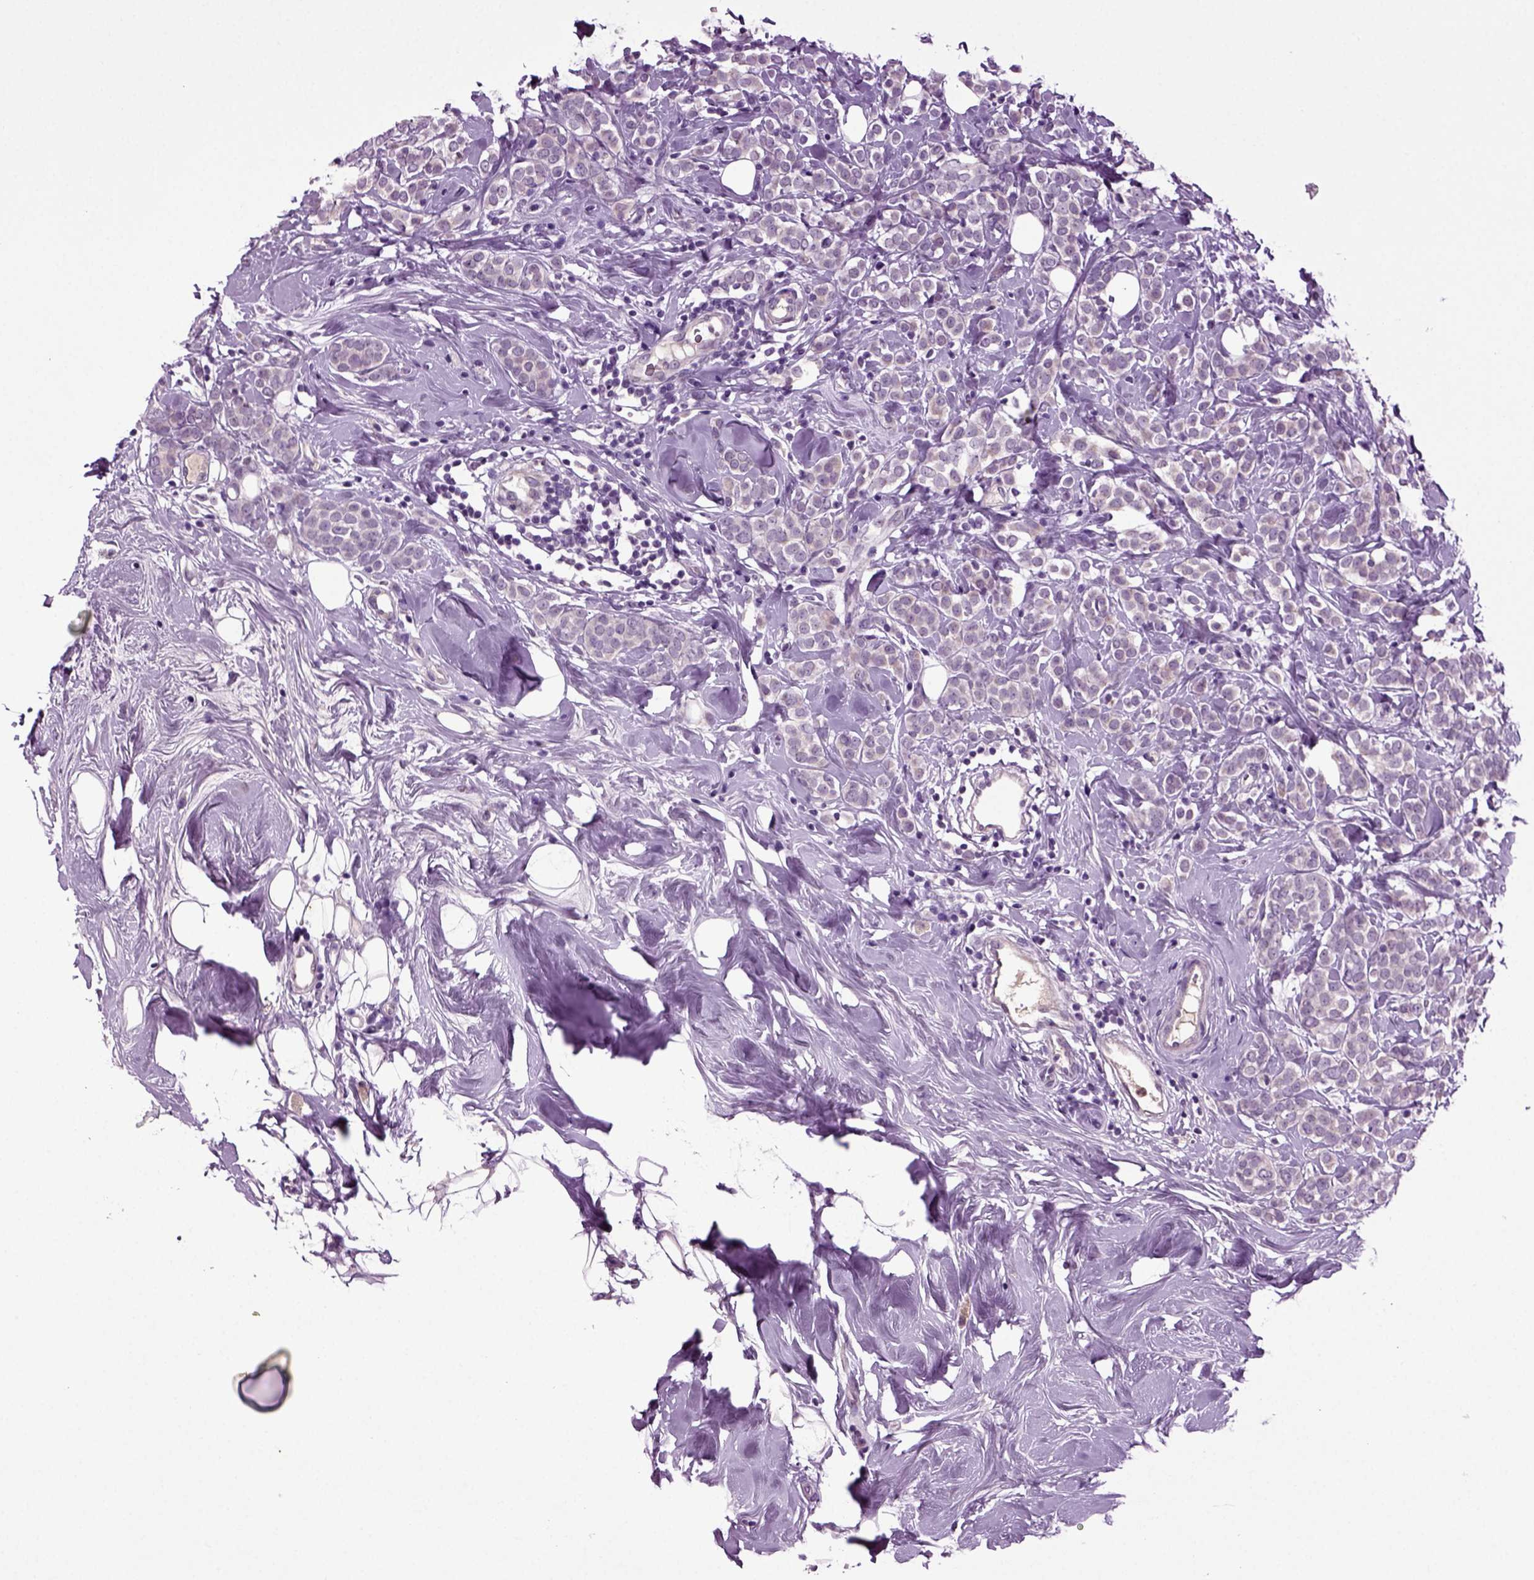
{"staining": {"intensity": "weak", "quantity": "<25%", "location": "cytoplasmic/membranous"}, "tissue": "breast cancer", "cell_type": "Tumor cells", "image_type": "cancer", "snomed": [{"axis": "morphology", "description": "Lobular carcinoma"}, {"axis": "topography", "description": "Breast"}], "caption": "Immunohistochemistry histopathology image of neoplastic tissue: lobular carcinoma (breast) stained with DAB demonstrates no significant protein staining in tumor cells. (DAB immunohistochemistry (IHC), high magnification).", "gene": "FGF11", "patient": {"sex": "female", "age": 49}}